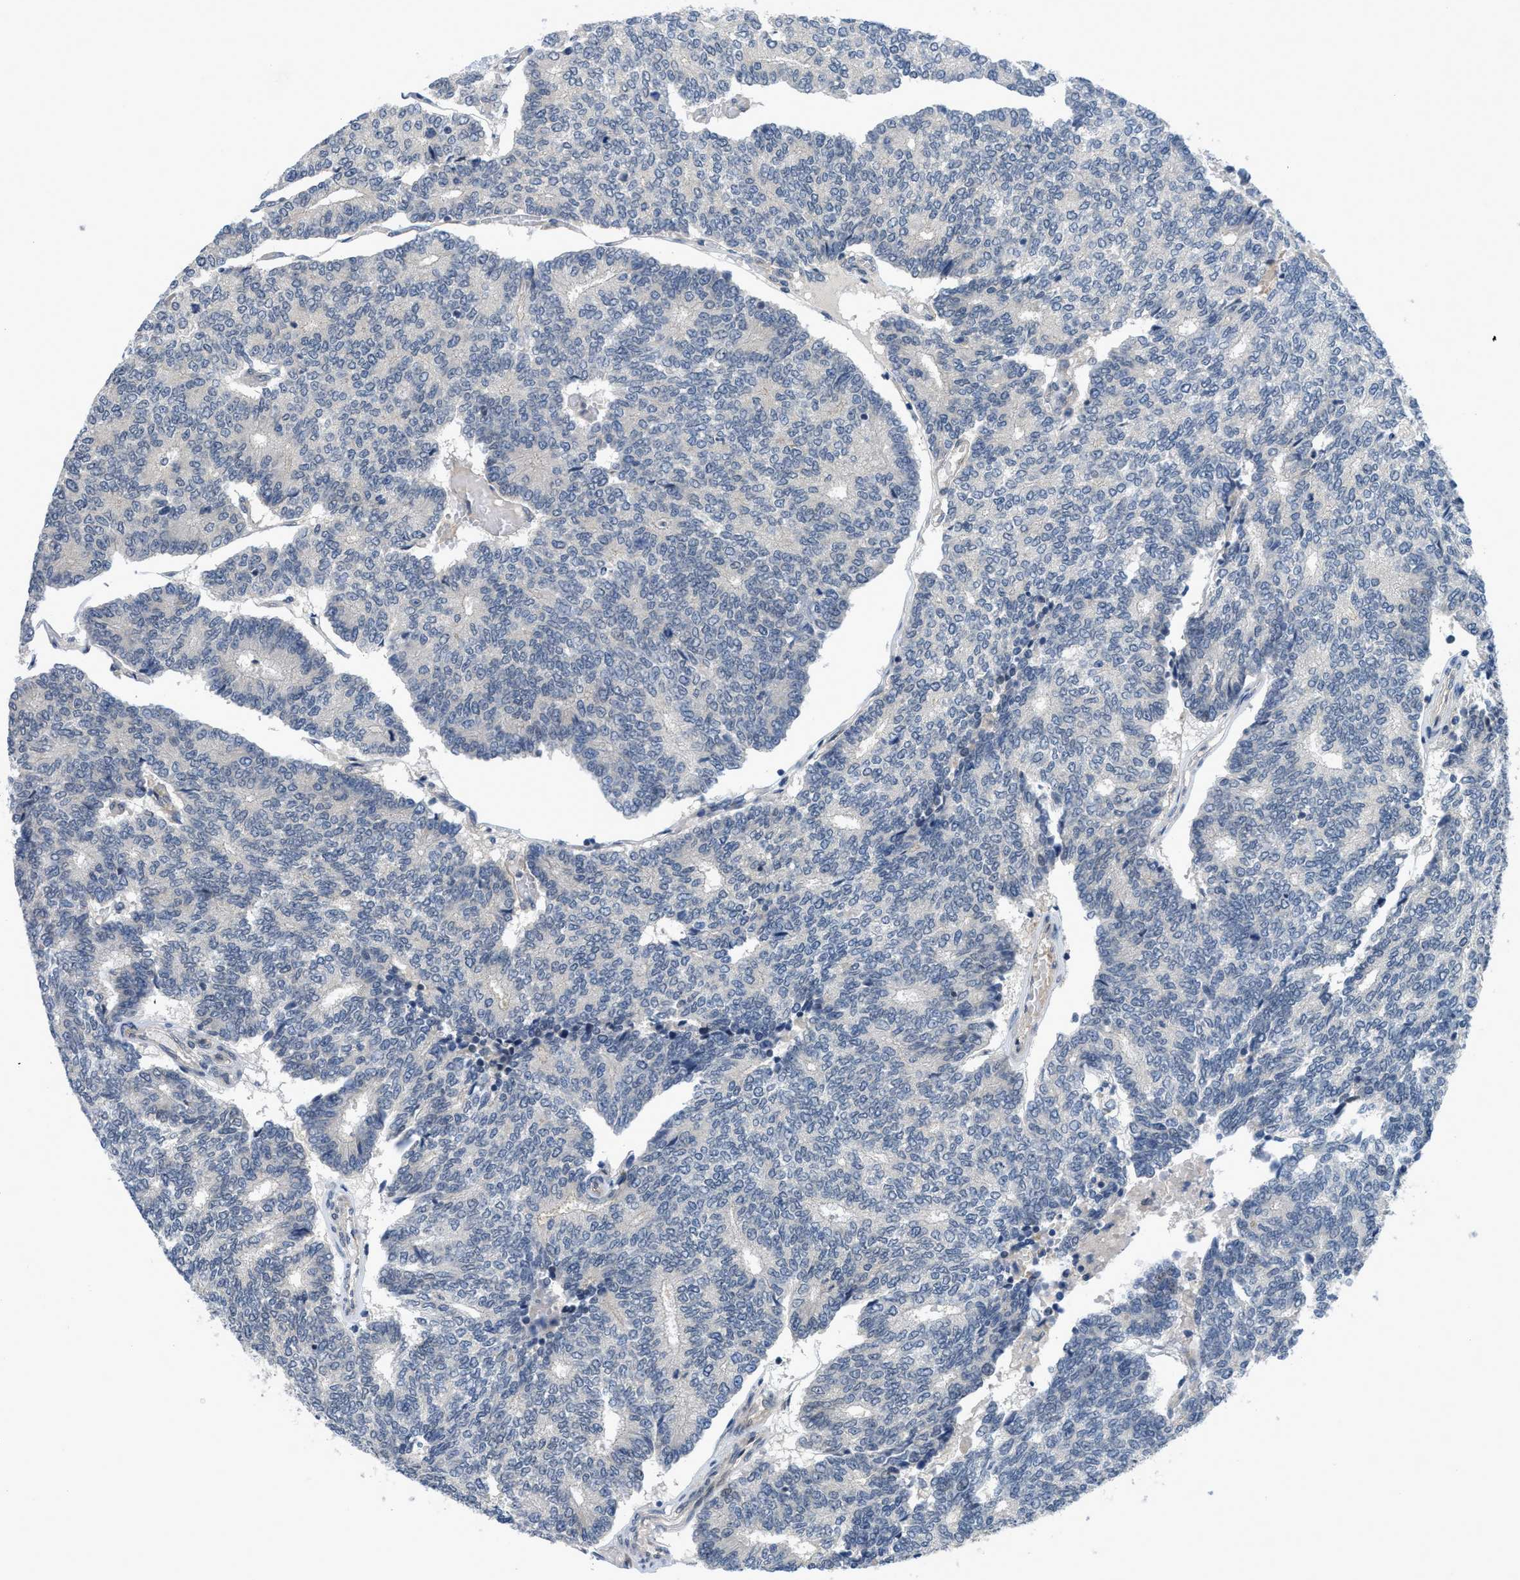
{"staining": {"intensity": "negative", "quantity": "none", "location": "none"}, "tissue": "prostate cancer", "cell_type": "Tumor cells", "image_type": "cancer", "snomed": [{"axis": "morphology", "description": "Normal tissue, NOS"}, {"axis": "morphology", "description": "Adenocarcinoma, High grade"}, {"axis": "topography", "description": "Prostate"}, {"axis": "topography", "description": "Seminal veicle"}], "caption": "This is an immunohistochemistry (IHC) histopathology image of human prostate cancer (high-grade adenocarcinoma). There is no positivity in tumor cells.", "gene": "TNFAIP1", "patient": {"sex": "male", "age": 55}}